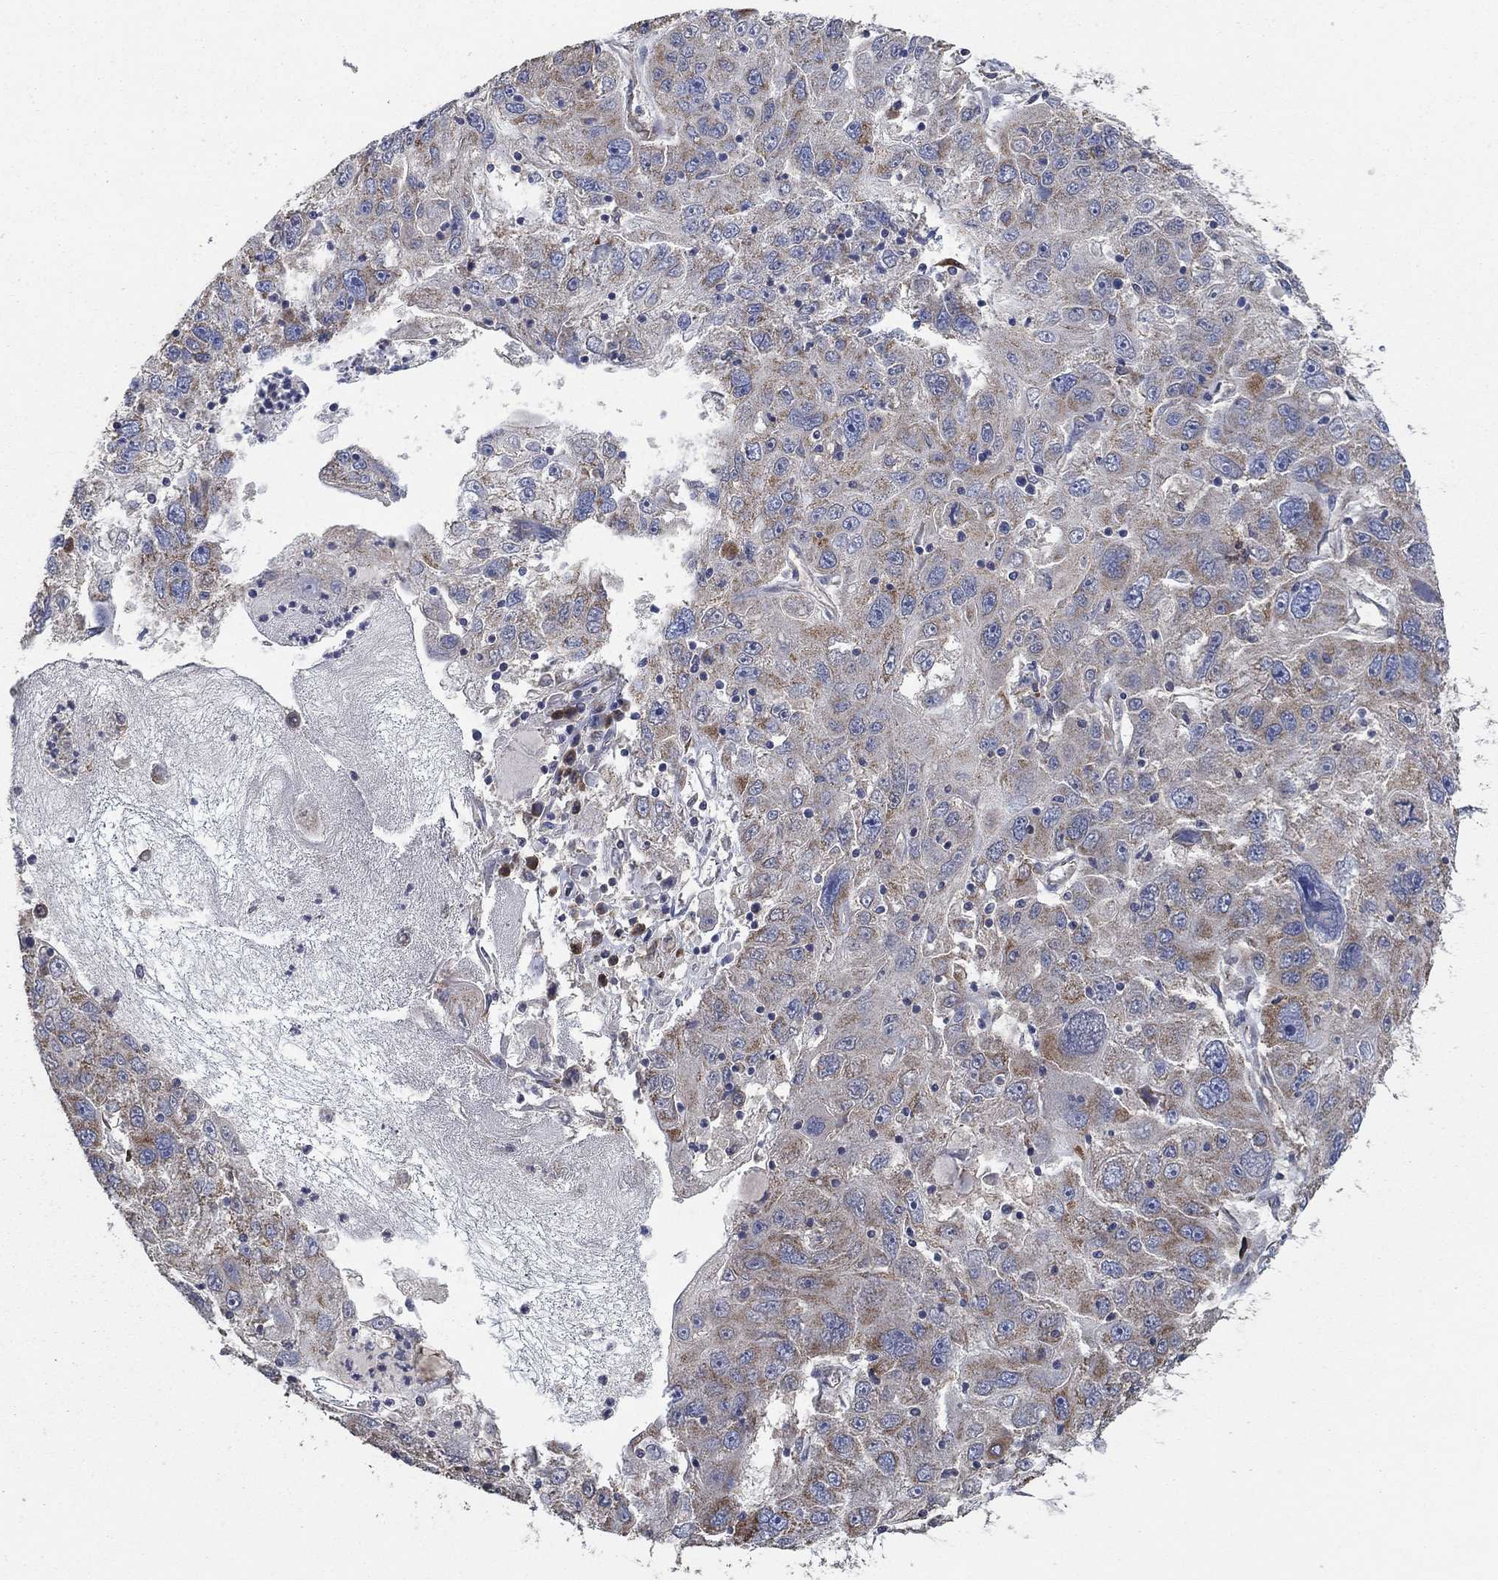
{"staining": {"intensity": "moderate", "quantity": "<25%", "location": "cytoplasmic/membranous"}, "tissue": "stomach cancer", "cell_type": "Tumor cells", "image_type": "cancer", "snomed": [{"axis": "morphology", "description": "Adenocarcinoma, NOS"}, {"axis": "topography", "description": "Stomach"}], "caption": "A brown stain highlights moderate cytoplasmic/membranous staining of a protein in stomach adenocarcinoma tumor cells.", "gene": "HID1", "patient": {"sex": "male", "age": 56}}